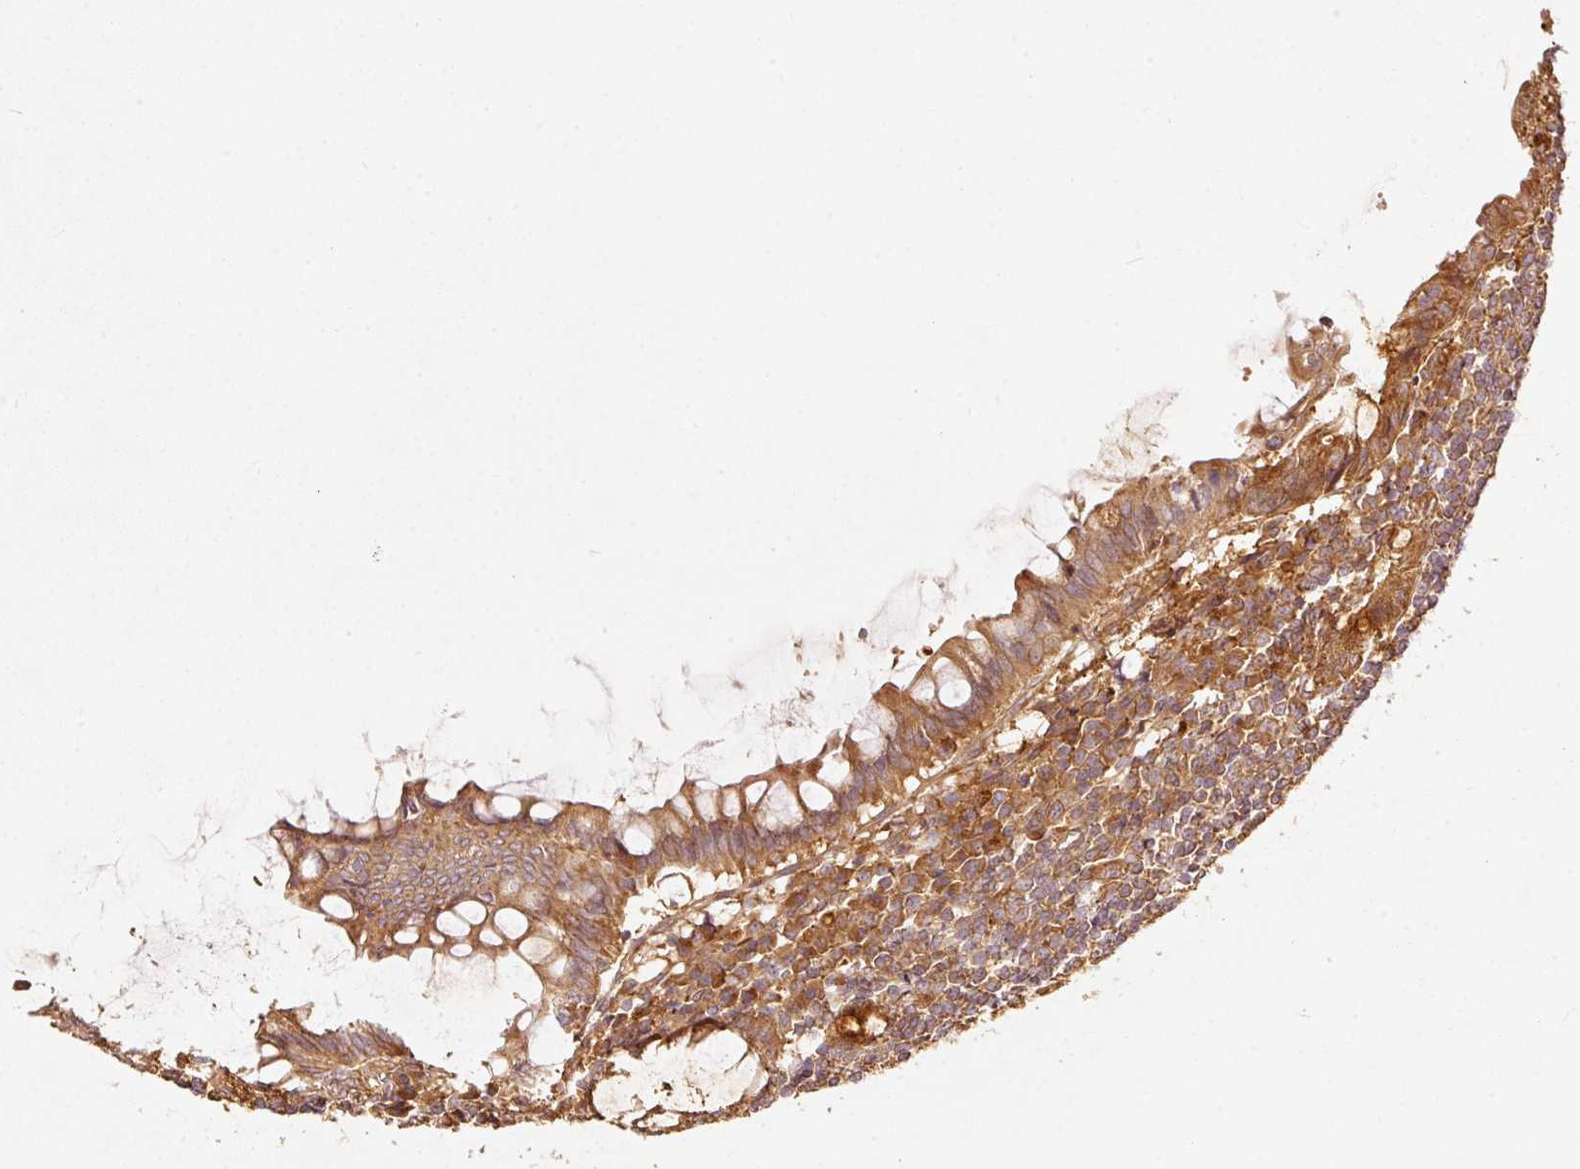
{"staining": {"intensity": "strong", "quantity": ">75%", "location": "cytoplasmic/membranous"}, "tissue": "appendix", "cell_type": "Glandular cells", "image_type": "normal", "snomed": [{"axis": "morphology", "description": "Normal tissue, NOS"}, {"axis": "topography", "description": "Appendix"}], "caption": "Immunohistochemical staining of benign appendix reveals >75% levels of strong cytoplasmic/membranous protein staining in about >75% of glandular cells. The staining was performed using DAB (3,3'-diaminobenzidine), with brown indicating positive protein expression. Nuclei are stained blue with hematoxylin.", "gene": "EIF3B", "patient": {"sex": "male", "age": 83}}